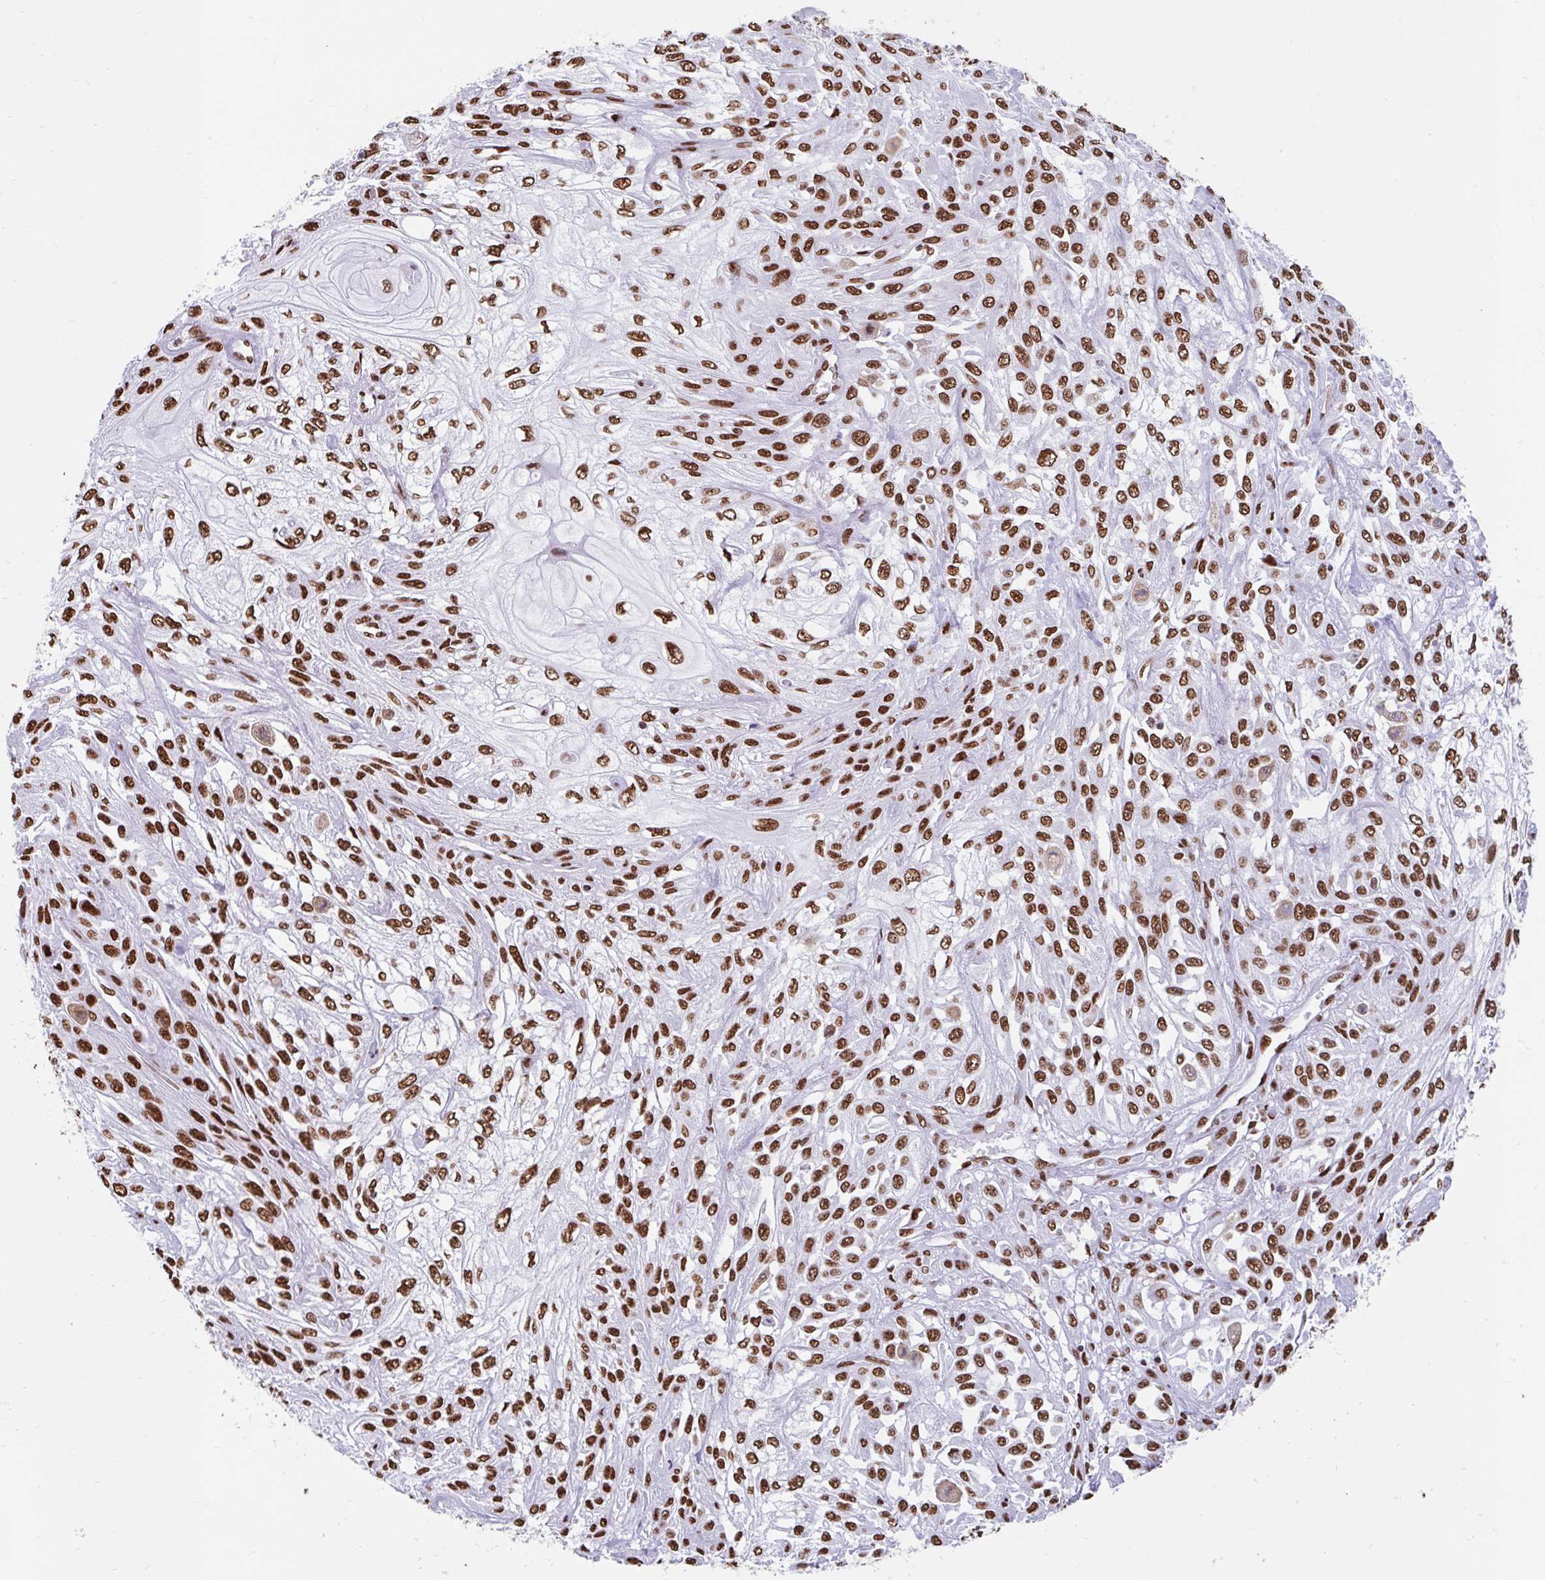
{"staining": {"intensity": "strong", "quantity": ">75%", "location": "nuclear"}, "tissue": "skin cancer", "cell_type": "Tumor cells", "image_type": "cancer", "snomed": [{"axis": "morphology", "description": "Squamous cell carcinoma, NOS"}, {"axis": "morphology", "description": "Squamous cell carcinoma, metastatic, NOS"}, {"axis": "topography", "description": "Skin"}, {"axis": "topography", "description": "Lymph node"}], "caption": "Skin cancer stained with a brown dye shows strong nuclear positive expression in about >75% of tumor cells.", "gene": "KHDRBS1", "patient": {"sex": "male", "age": 75}}